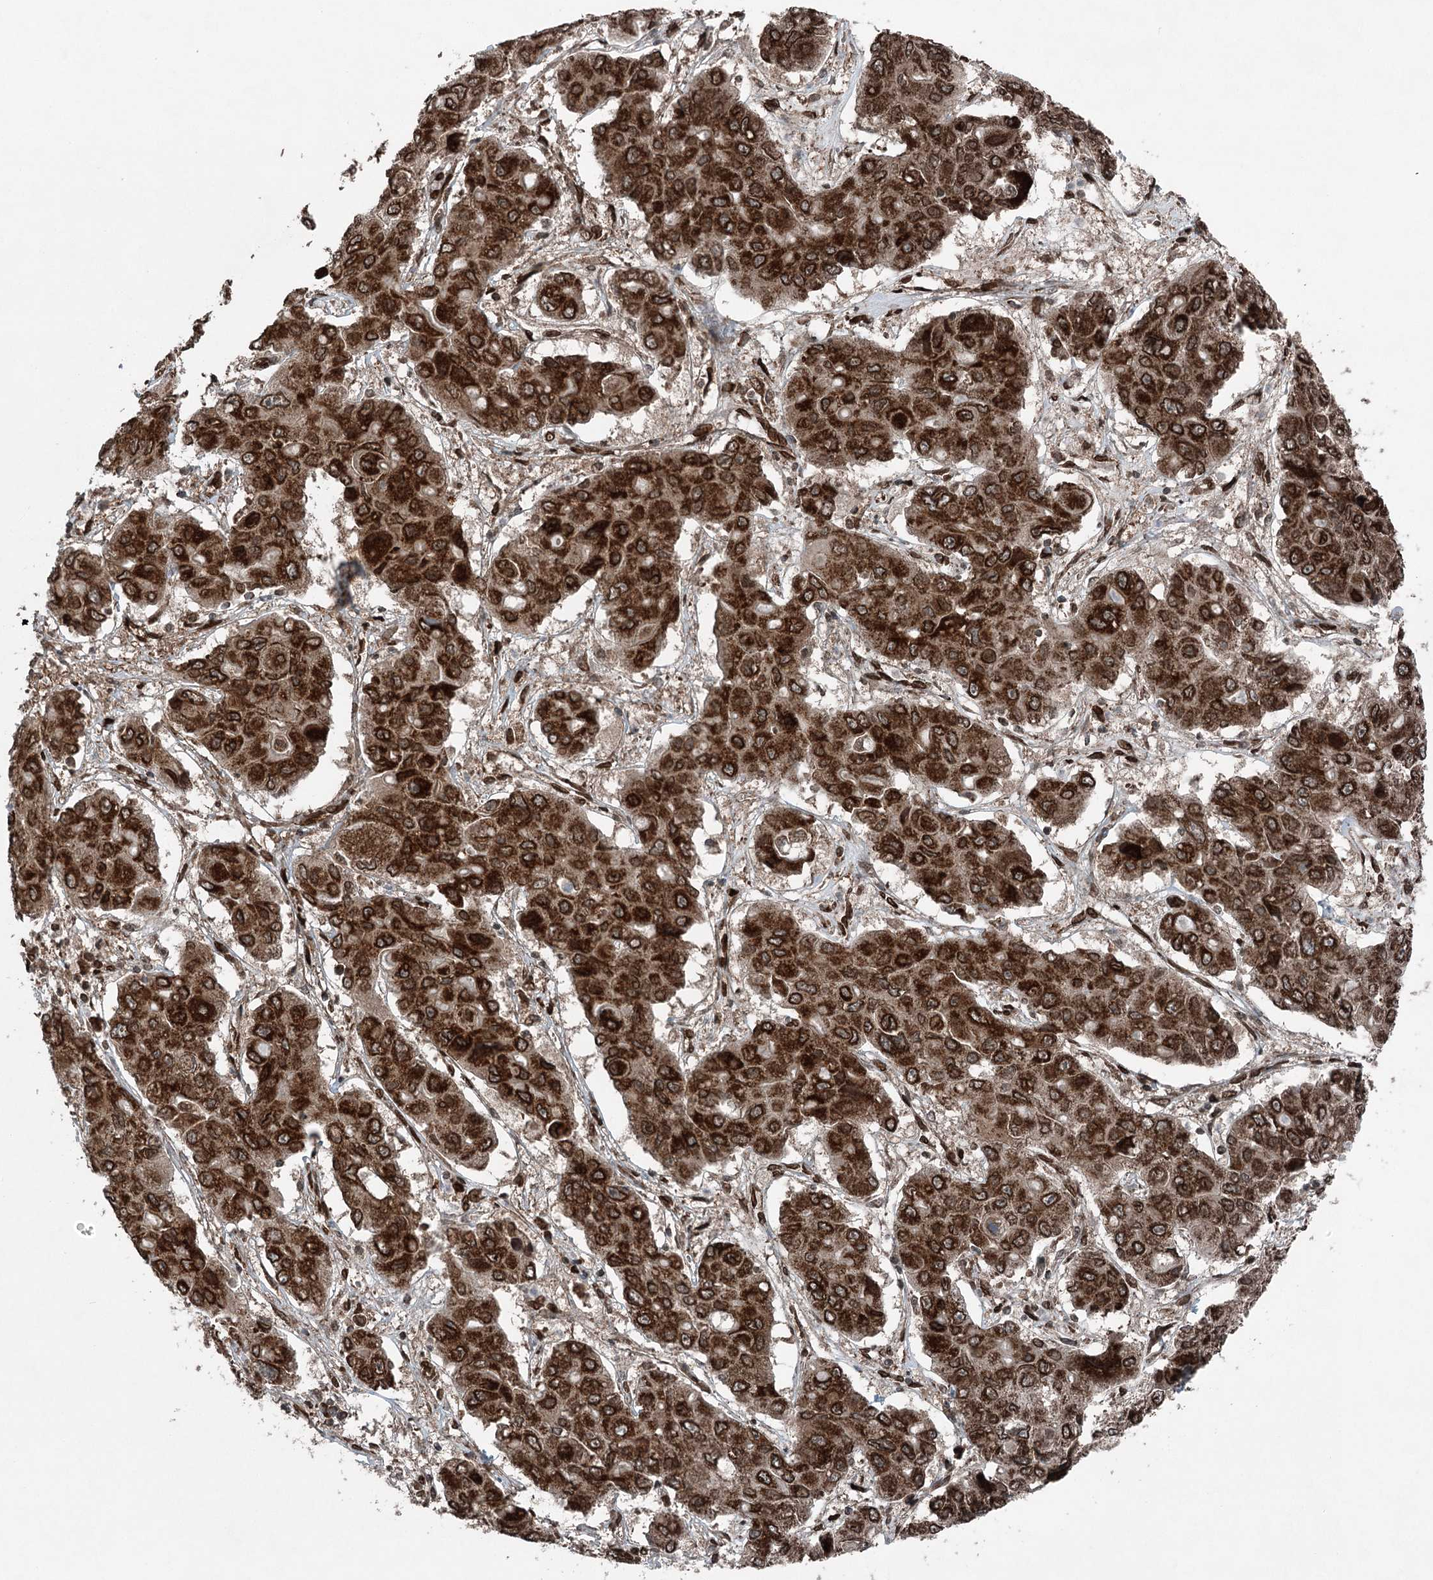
{"staining": {"intensity": "strong", "quantity": ">75%", "location": "cytoplasmic/membranous"}, "tissue": "liver cancer", "cell_type": "Tumor cells", "image_type": "cancer", "snomed": [{"axis": "morphology", "description": "Cholangiocarcinoma"}, {"axis": "topography", "description": "Liver"}], "caption": "Strong cytoplasmic/membranous expression for a protein is appreciated in about >75% of tumor cells of liver cancer using IHC.", "gene": "BCKDHA", "patient": {"sex": "male", "age": 67}}